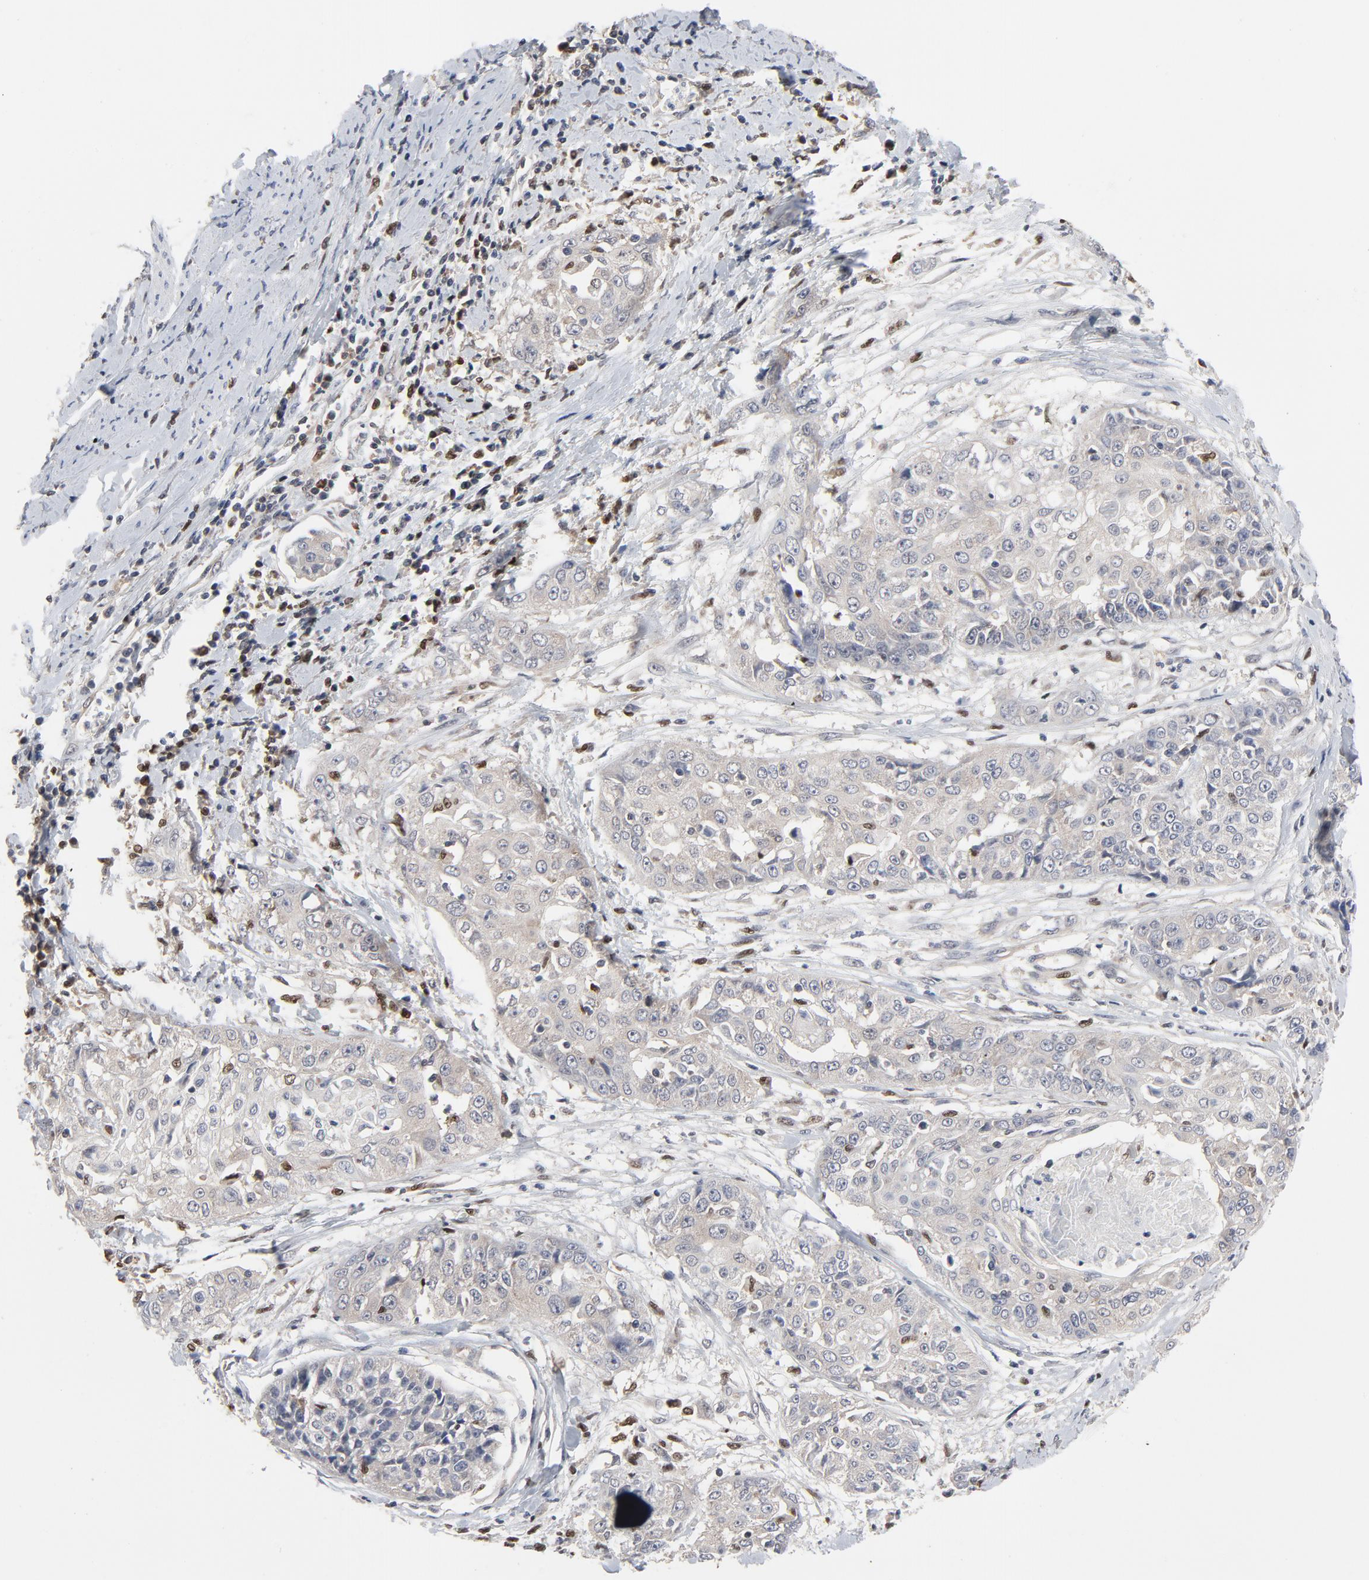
{"staining": {"intensity": "negative", "quantity": "none", "location": "none"}, "tissue": "cervical cancer", "cell_type": "Tumor cells", "image_type": "cancer", "snomed": [{"axis": "morphology", "description": "Squamous cell carcinoma, NOS"}, {"axis": "topography", "description": "Cervix"}], "caption": "Immunohistochemistry (IHC) histopathology image of neoplastic tissue: cervical cancer (squamous cell carcinoma) stained with DAB (3,3'-diaminobenzidine) reveals no significant protein staining in tumor cells. The staining was performed using DAB to visualize the protein expression in brown, while the nuclei were stained in blue with hematoxylin (Magnification: 20x).", "gene": "NFKB1", "patient": {"sex": "female", "age": 64}}